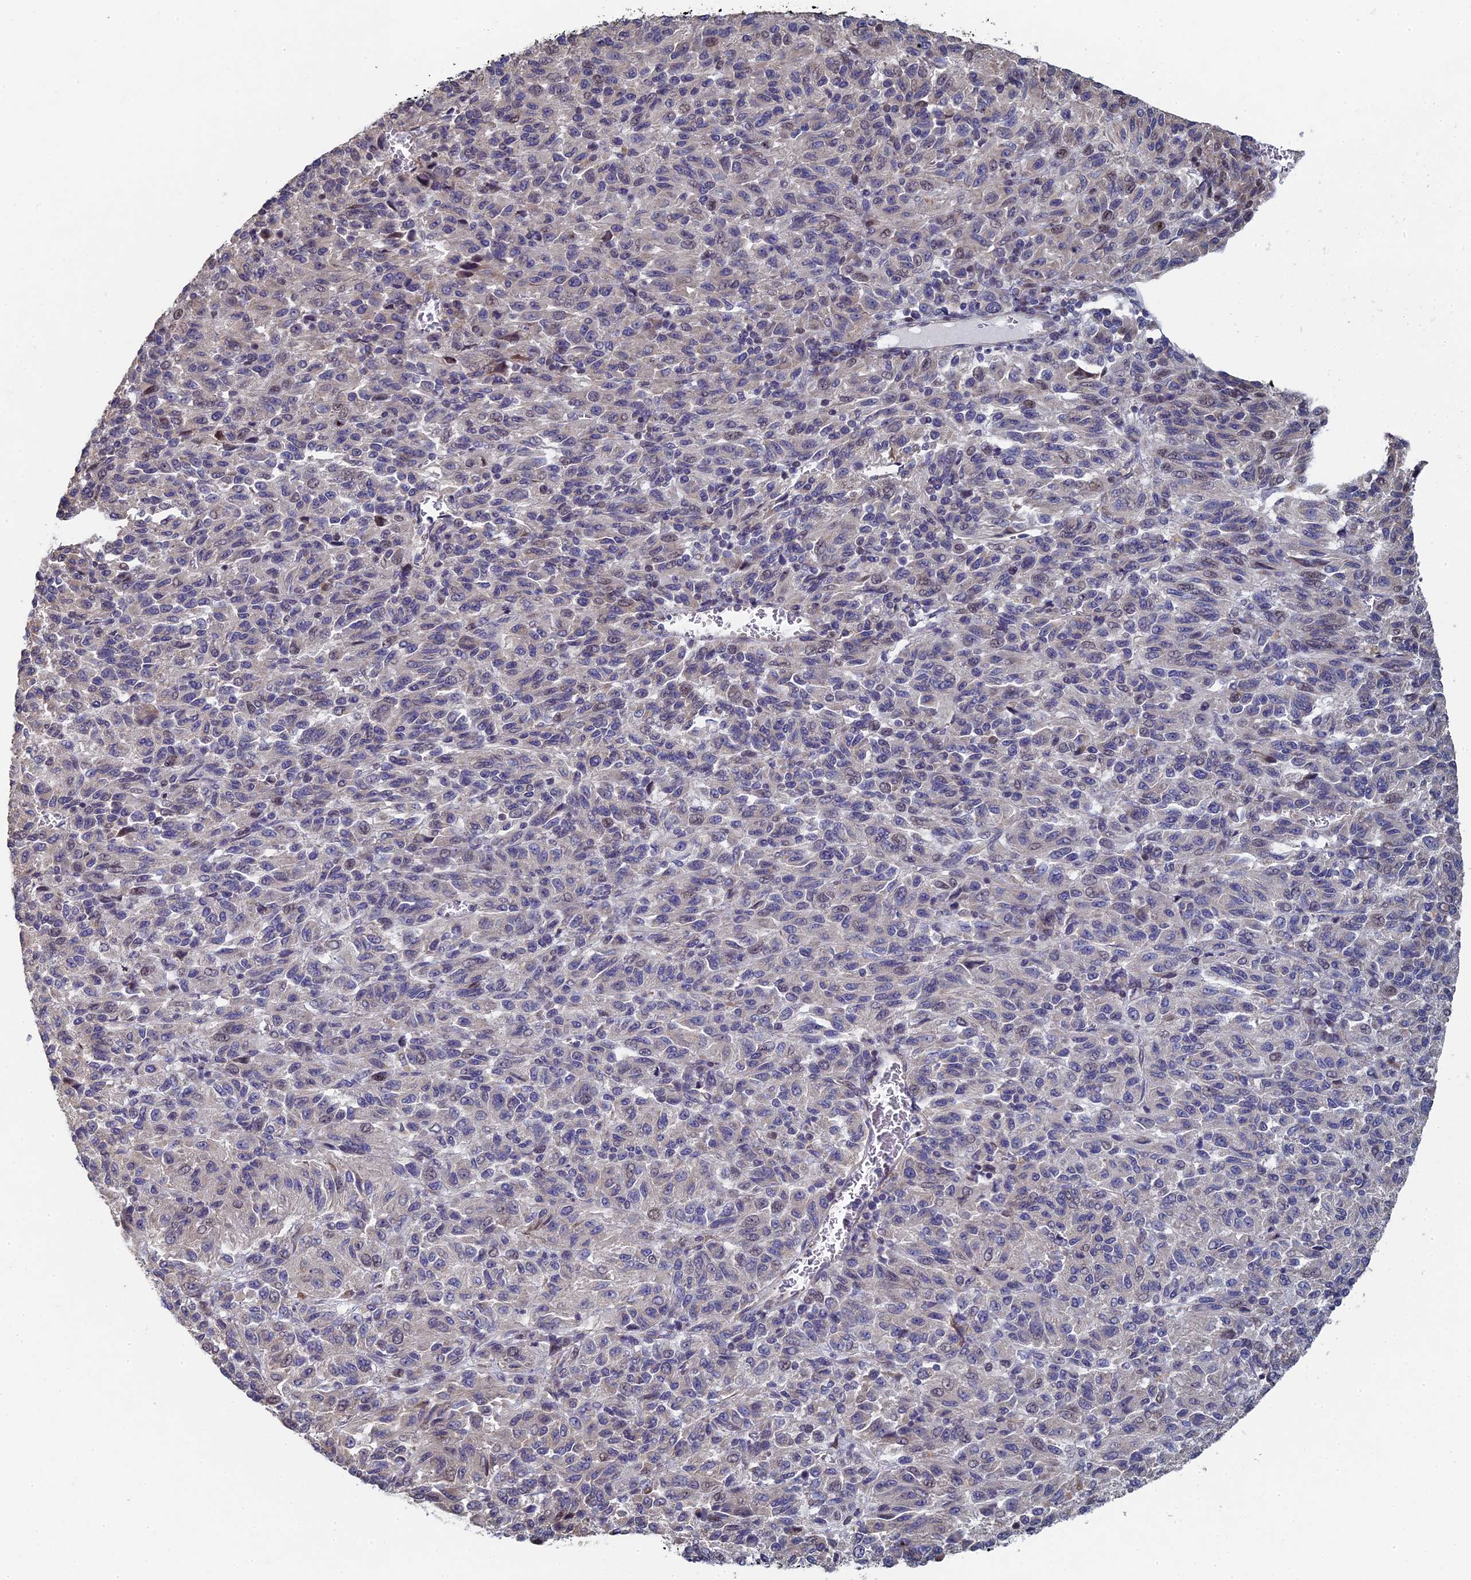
{"staining": {"intensity": "negative", "quantity": "none", "location": "none"}, "tissue": "melanoma", "cell_type": "Tumor cells", "image_type": "cancer", "snomed": [{"axis": "morphology", "description": "Malignant melanoma, Metastatic site"}, {"axis": "topography", "description": "Lung"}], "caption": "Tumor cells show no significant protein expression in melanoma. (DAB immunohistochemistry (IHC) visualized using brightfield microscopy, high magnification).", "gene": "DIXDC1", "patient": {"sex": "male", "age": 64}}